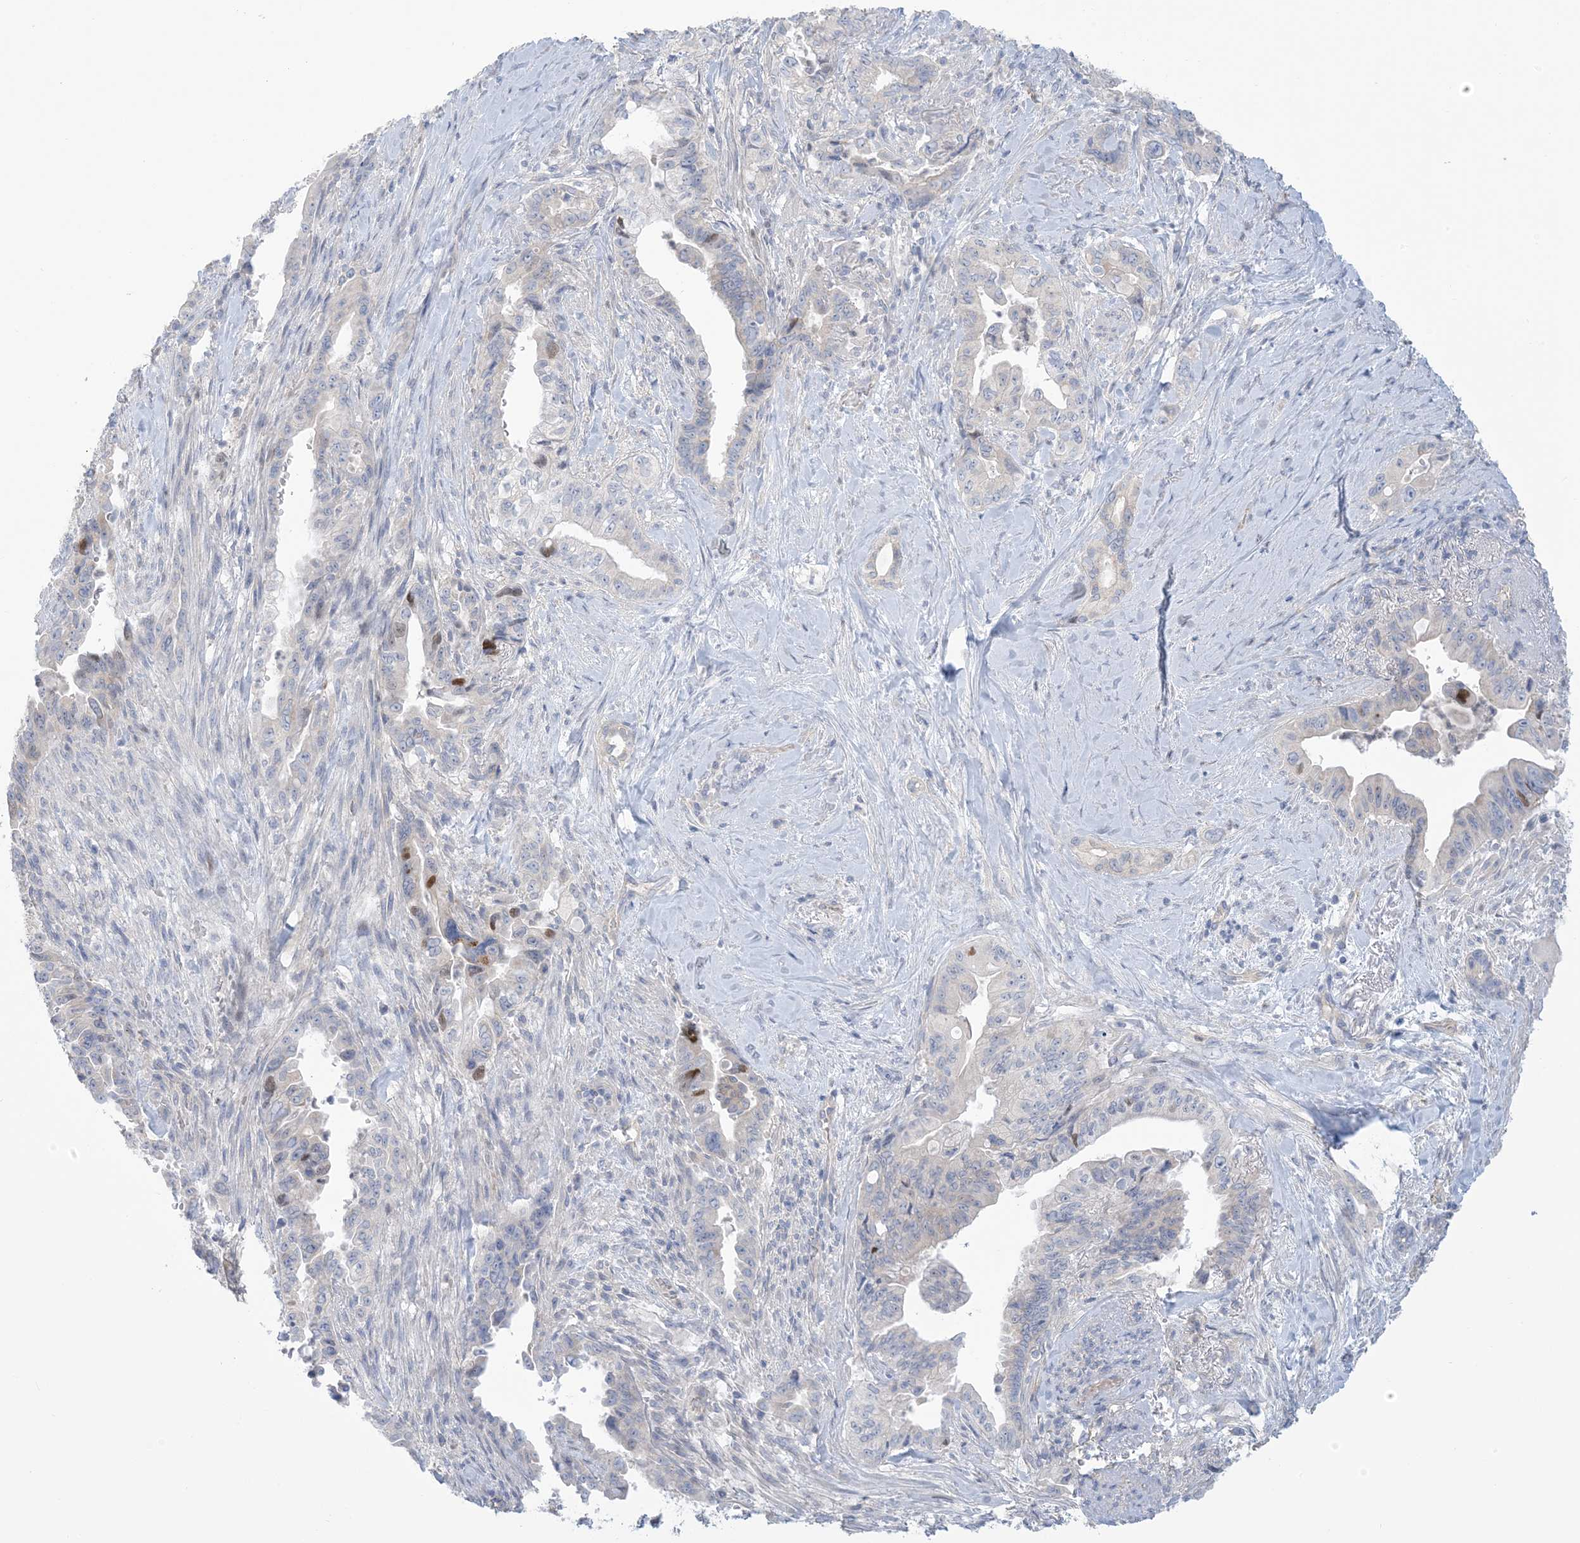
{"staining": {"intensity": "moderate", "quantity": "<25%", "location": "nuclear"}, "tissue": "pancreatic cancer", "cell_type": "Tumor cells", "image_type": "cancer", "snomed": [{"axis": "morphology", "description": "Adenocarcinoma, NOS"}, {"axis": "topography", "description": "Pancreas"}], "caption": "A histopathology image of pancreatic adenocarcinoma stained for a protein demonstrates moderate nuclear brown staining in tumor cells. (DAB IHC, brown staining for protein, blue staining for nuclei).", "gene": "MTHFD2L", "patient": {"sex": "male", "age": 70}}